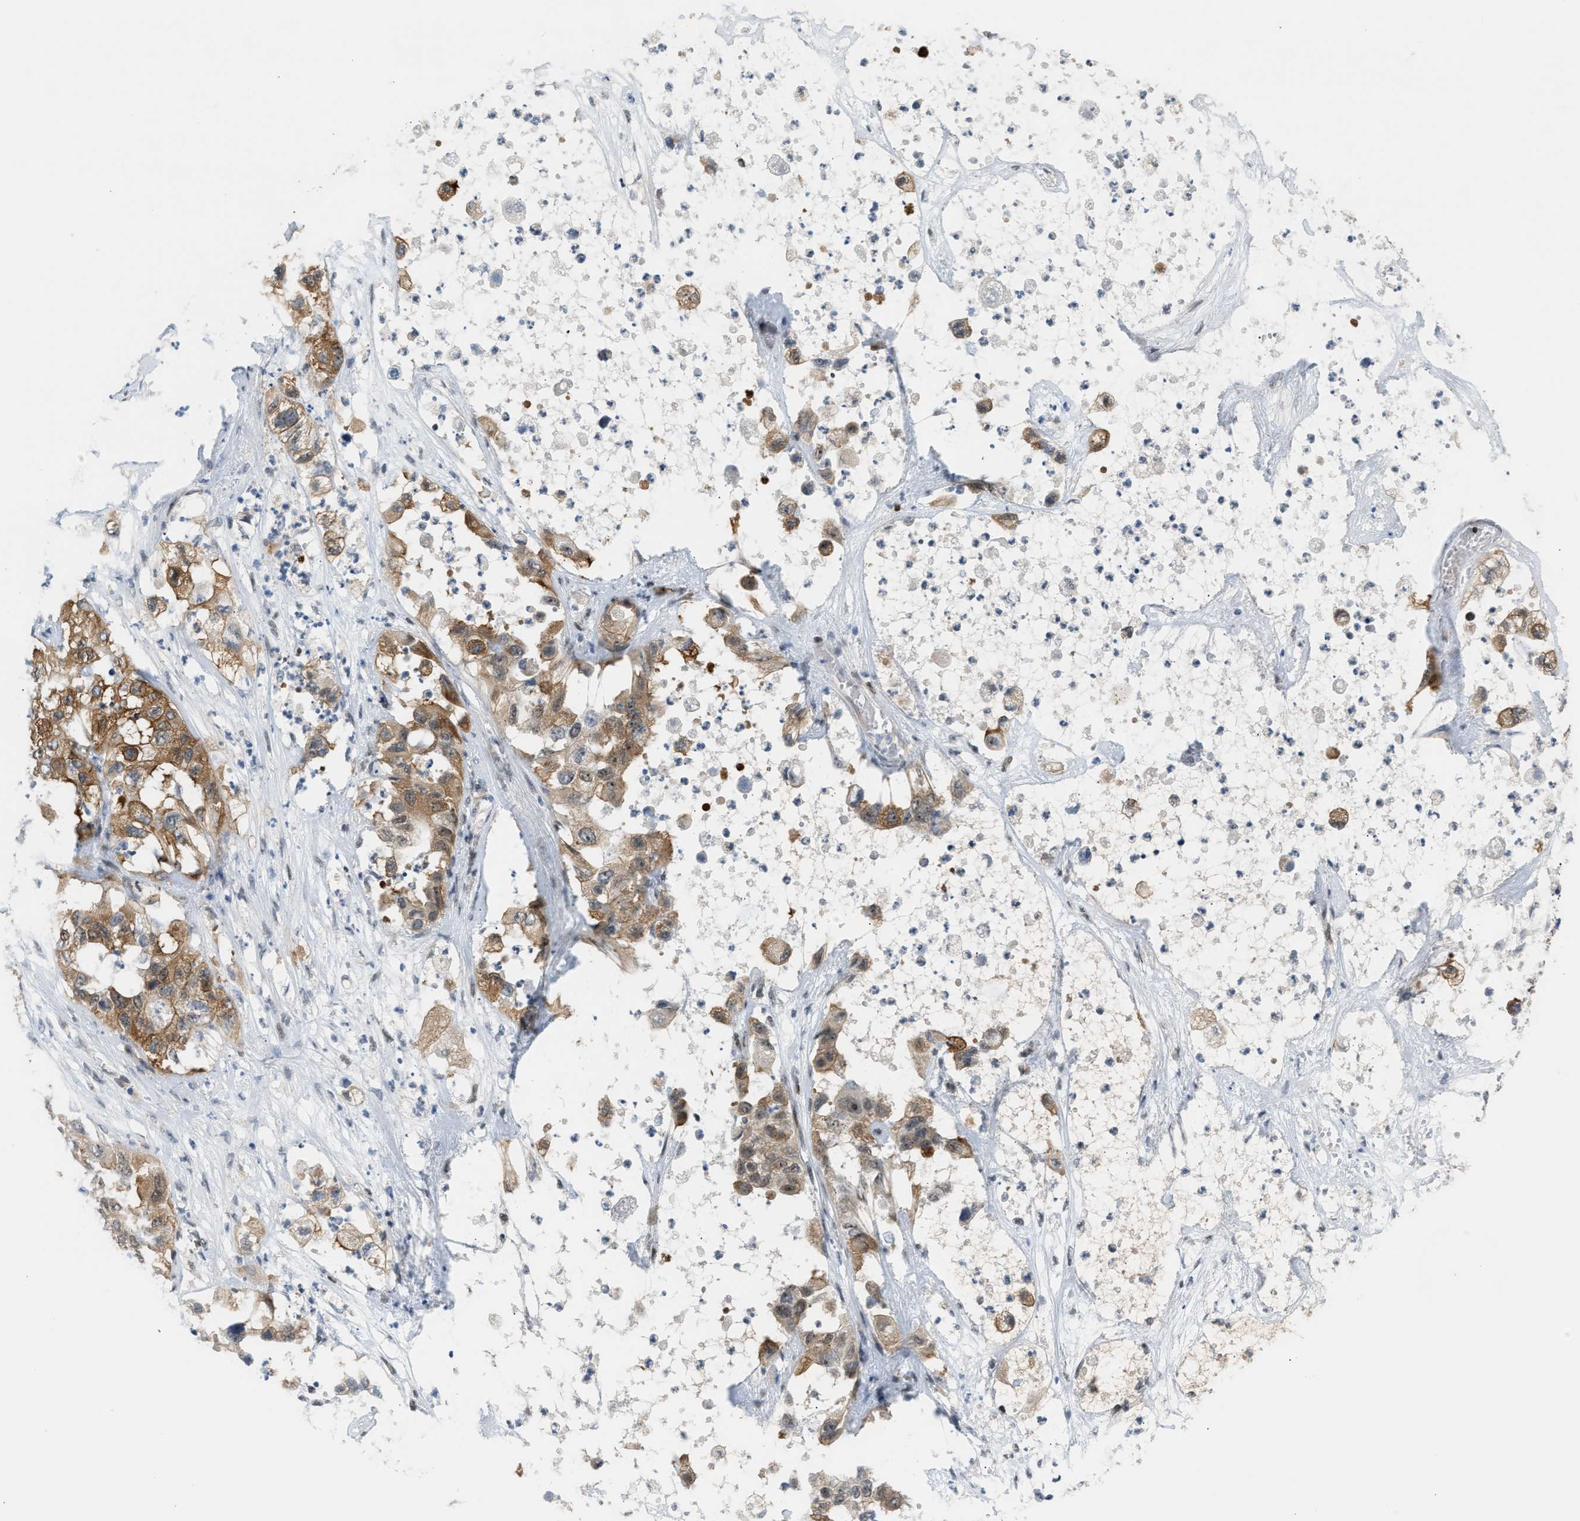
{"staining": {"intensity": "moderate", "quantity": ">75%", "location": "cytoplasmic/membranous,nuclear"}, "tissue": "pancreatic cancer", "cell_type": "Tumor cells", "image_type": "cancer", "snomed": [{"axis": "morphology", "description": "Adenocarcinoma, NOS"}, {"axis": "topography", "description": "Pancreas"}], "caption": "This image reveals immunohistochemistry (IHC) staining of adenocarcinoma (pancreatic), with medium moderate cytoplasmic/membranous and nuclear staining in about >75% of tumor cells.", "gene": "NPS", "patient": {"sex": "female", "age": 78}}